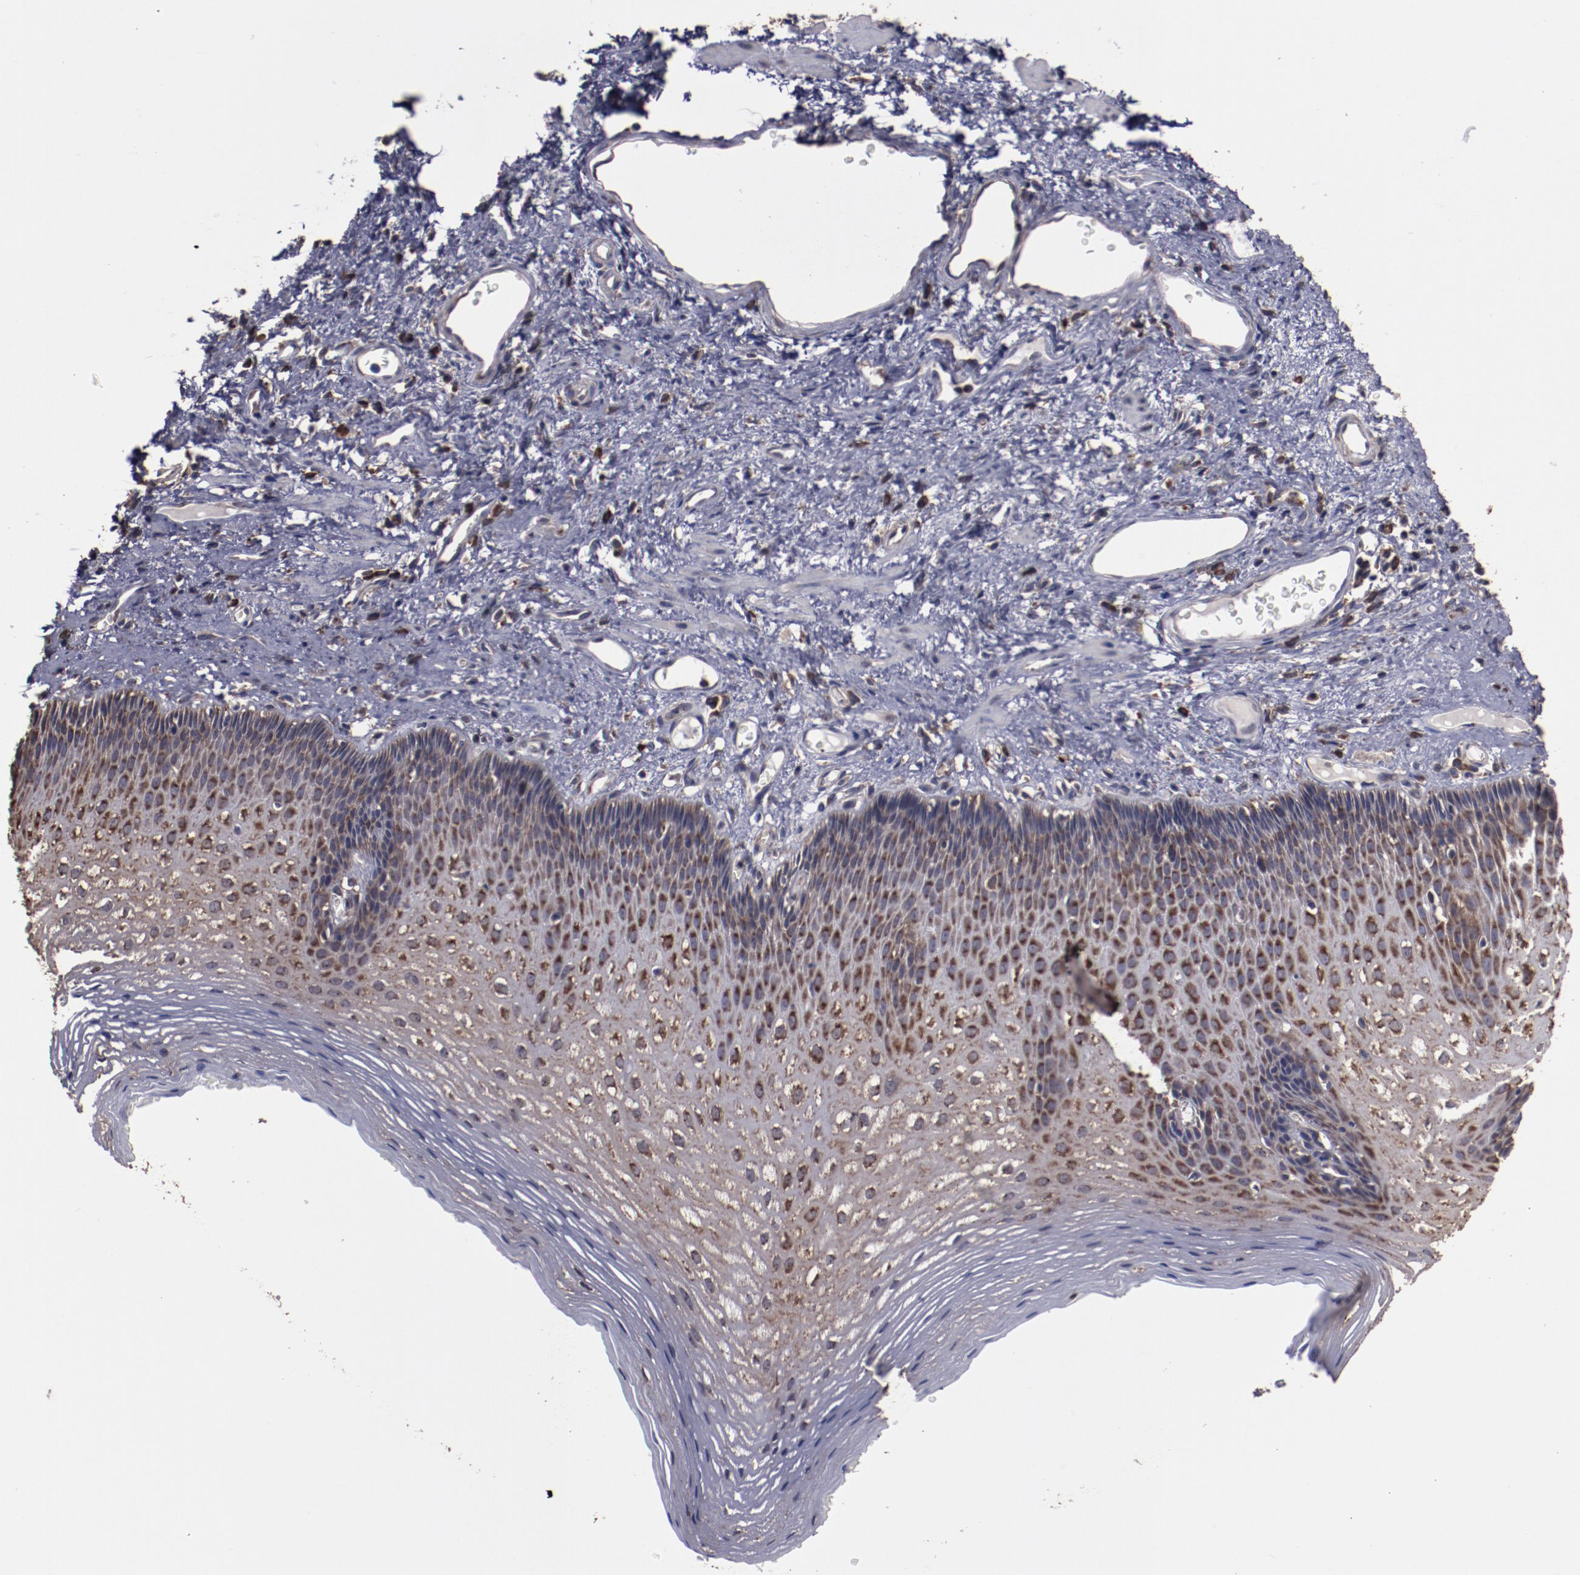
{"staining": {"intensity": "strong", "quantity": ">75%", "location": "cytoplasmic/membranous"}, "tissue": "esophagus", "cell_type": "Squamous epithelial cells", "image_type": "normal", "snomed": [{"axis": "morphology", "description": "Normal tissue, NOS"}, {"axis": "topography", "description": "Esophagus"}], "caption": "A micrograph showing strong cytoplasmic/membranous staining in about >75% of squamous epithelial cells in unremarkable esophagus, as visualized by brown immunohistochemical staining.", "gene": "RPS4X", "patient": {"sex": "female", "age": 70}}